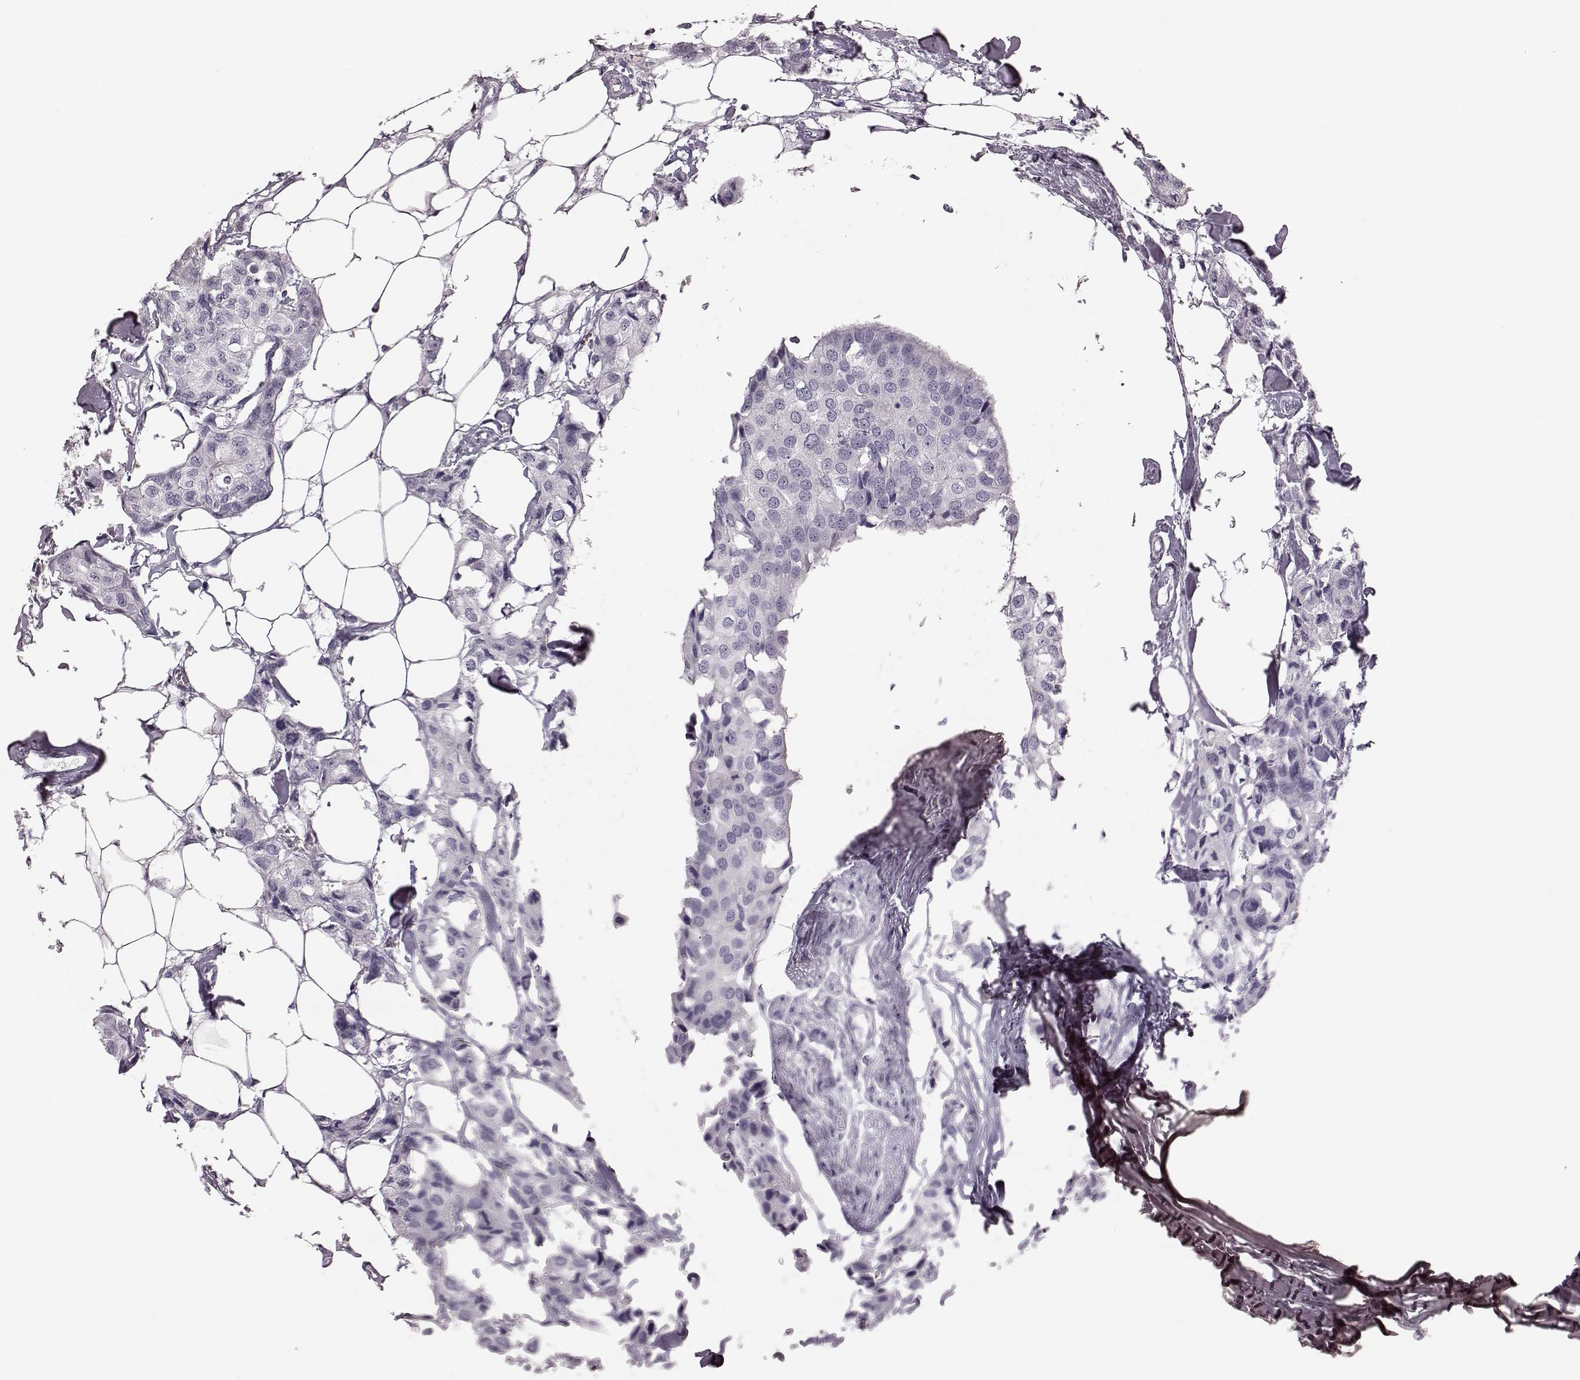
{"staining": {"intensity": "negative", "quantity": "none", "location": "none"}, "tissue": "breast cancer", "cell_type": "Tumor cells", "image_type": "cancer", "snomed": [{"axis": "morphology", "description": "Duct carcinoma"}, {"axis": "topography", "description": "Breast"}], "caption": "Photomicrograph shows no significant protein positivity in tumor cells of infiltrating ductal carcinoma (breast).", "gene": "ZNF433", "patient": {"sex": "female", "age": 80}}